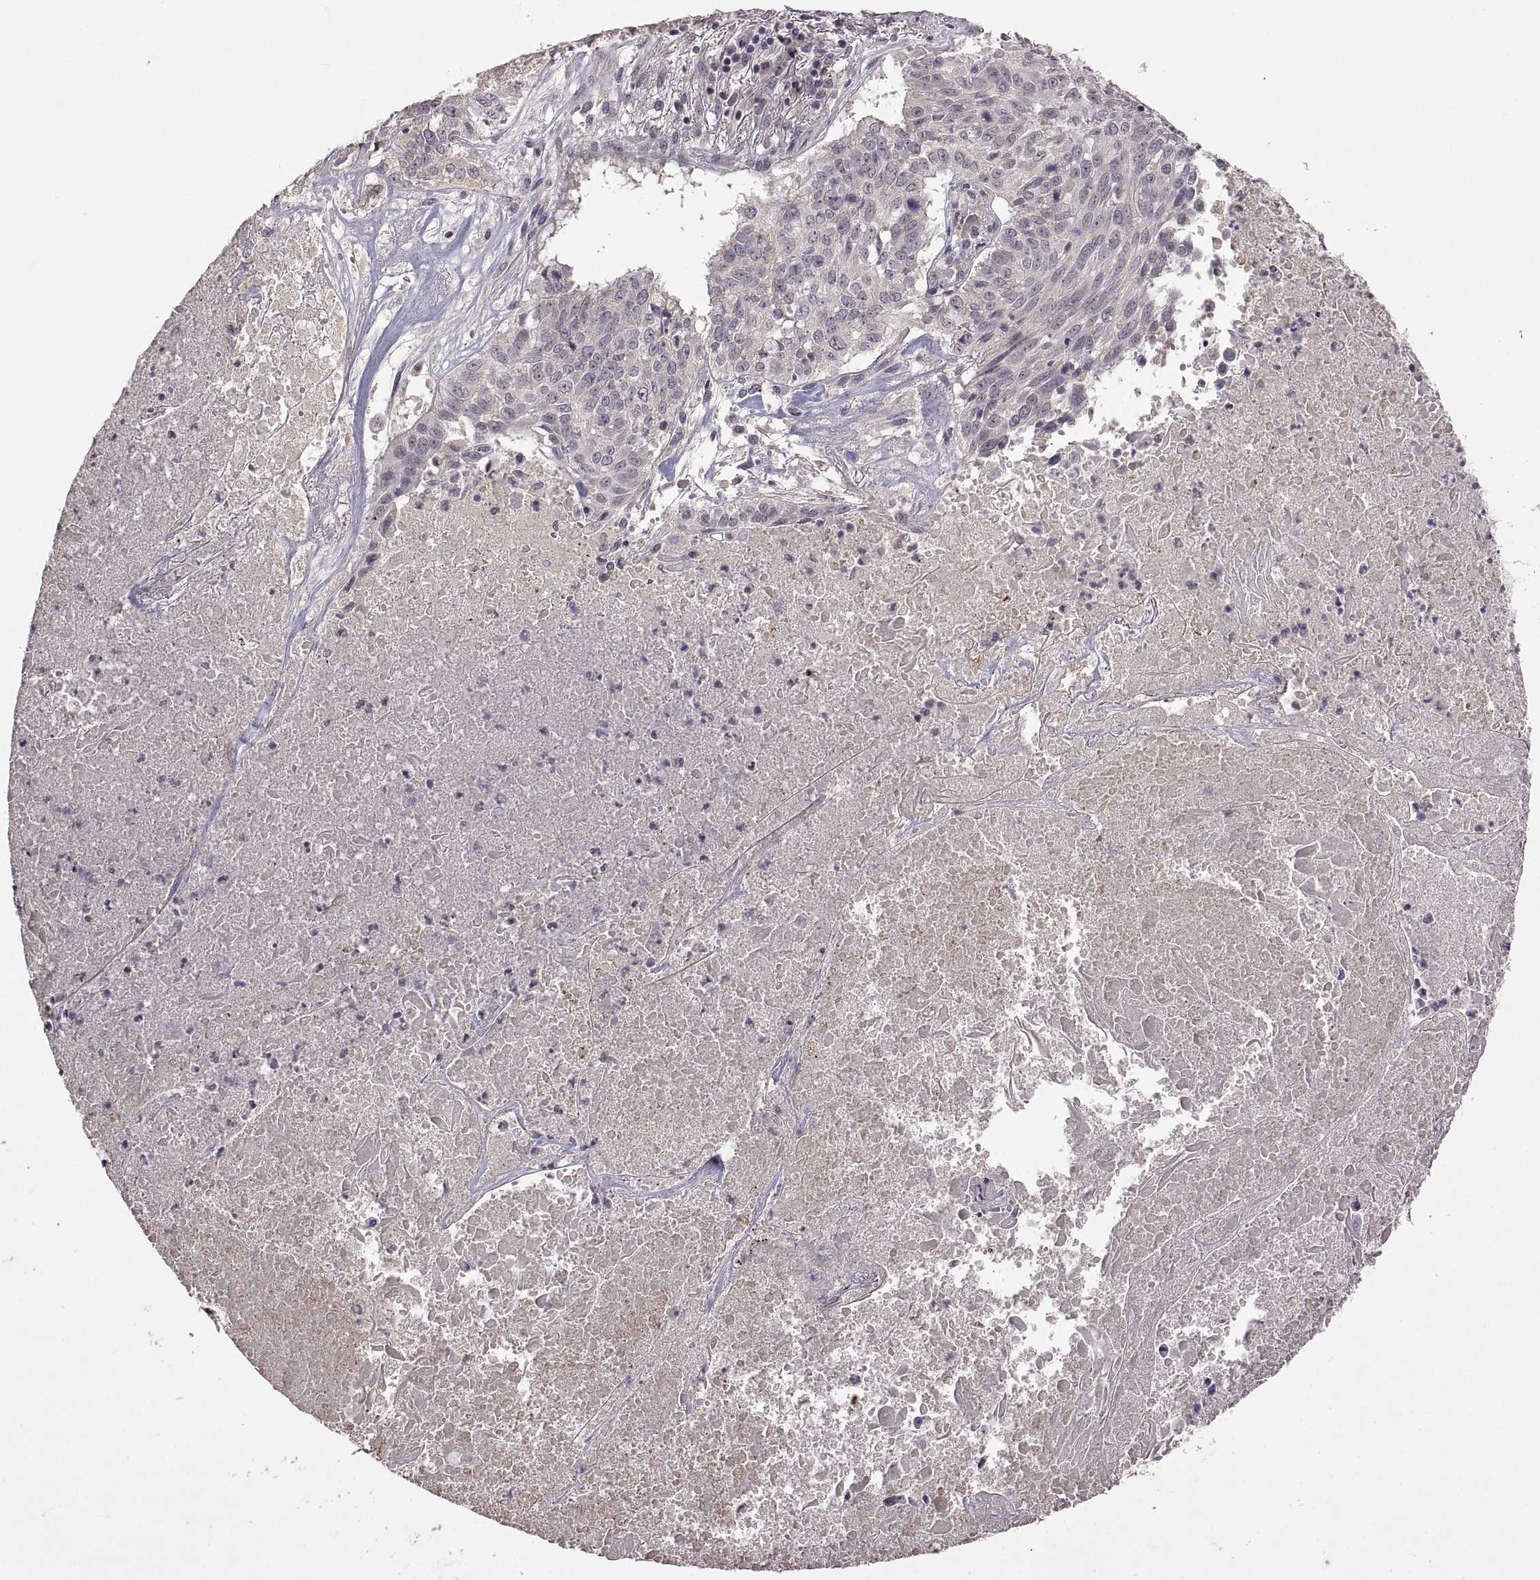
{"staining": {"intensity": "negative", "quantity": "none", "location": "none"}, "tissue": "lung cancer", "cell_type": "Tumor cells", "image_type": "cancer", "snomed": [{"axis": "morphology", "description": "Squamous cell carcinoma, NOS"}, {"axis": "topography", "description": "Lung"}], "caption": "This is an immunohistochemistry micrograph of lung squamous cell carcinoma. There is no positivity in tumor cells.", "gene": "LAMA1", "patient": {"sex": "male", "age": 64}}